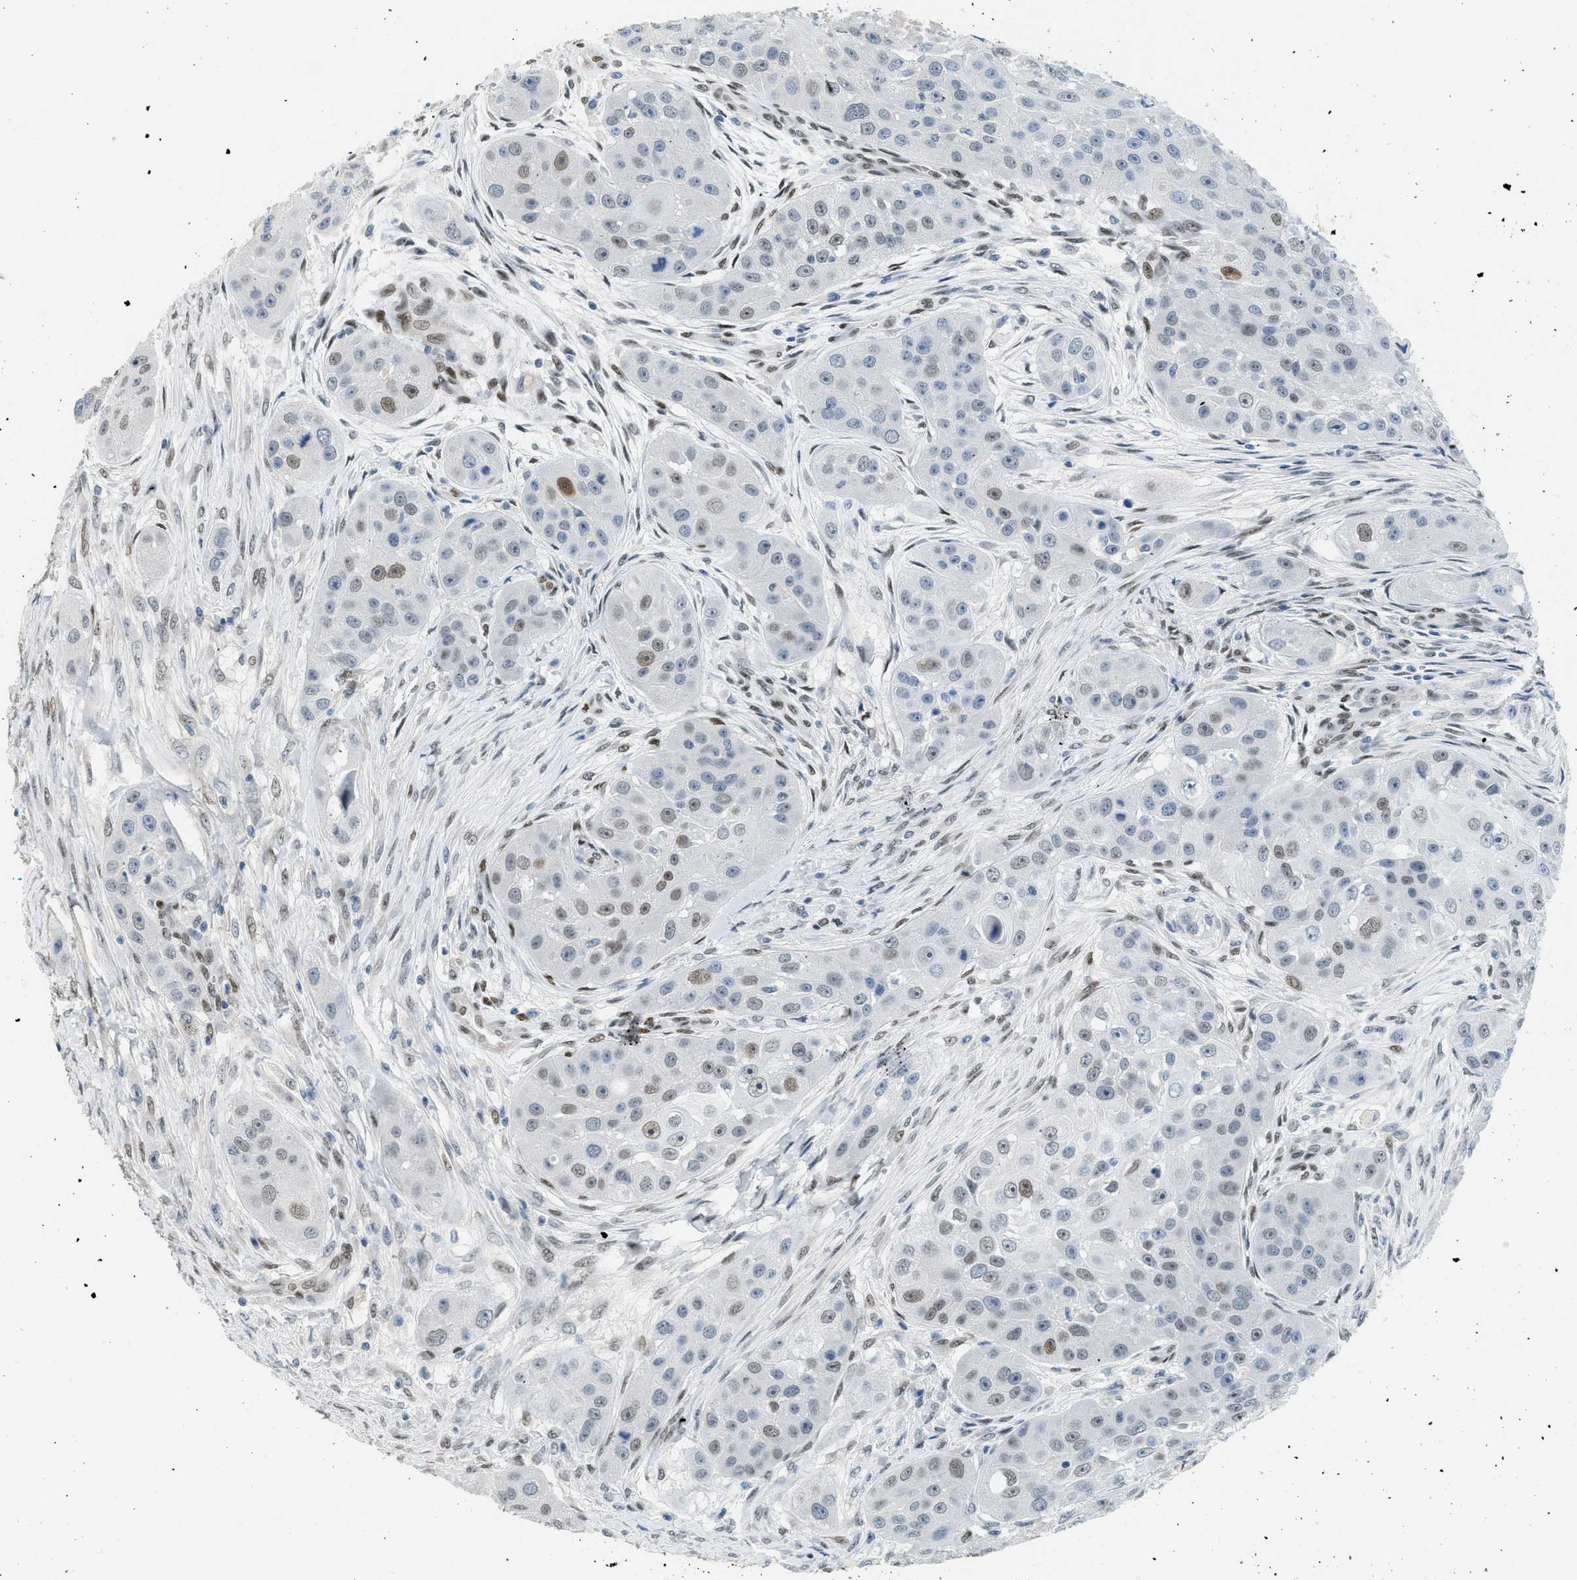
{"staining": {"intensity": "weak", "quantity": "<25%", "location": "nuclear"}, "tissue": "head and neck cancer", "cell_type": "Tumor cells", "image_type": "cancer", "snomed": [{"axis": "morphology", "description": "Normal tissue, NOS"}, {"axis": "morphology", "description": "Squamous cell carcinoma, NOS"}, {"axis": "topography", "description": "Skeletal muscle"}, {"axis": "topography", "description": "Head-Neck"}], "caption": "Immunohistochemical staining of head and neck squamous cell carcinoma reveals no significant positivity in tumor cells. Brightfield microscopy of immunohistochemistry stained with DAB (3,3'-diaminobenzidine) (brown) and hematoxylin (blue), captured at high magnification.", "gene": "ZBTB20", "patient": {"sex": "male", "age": 51}}